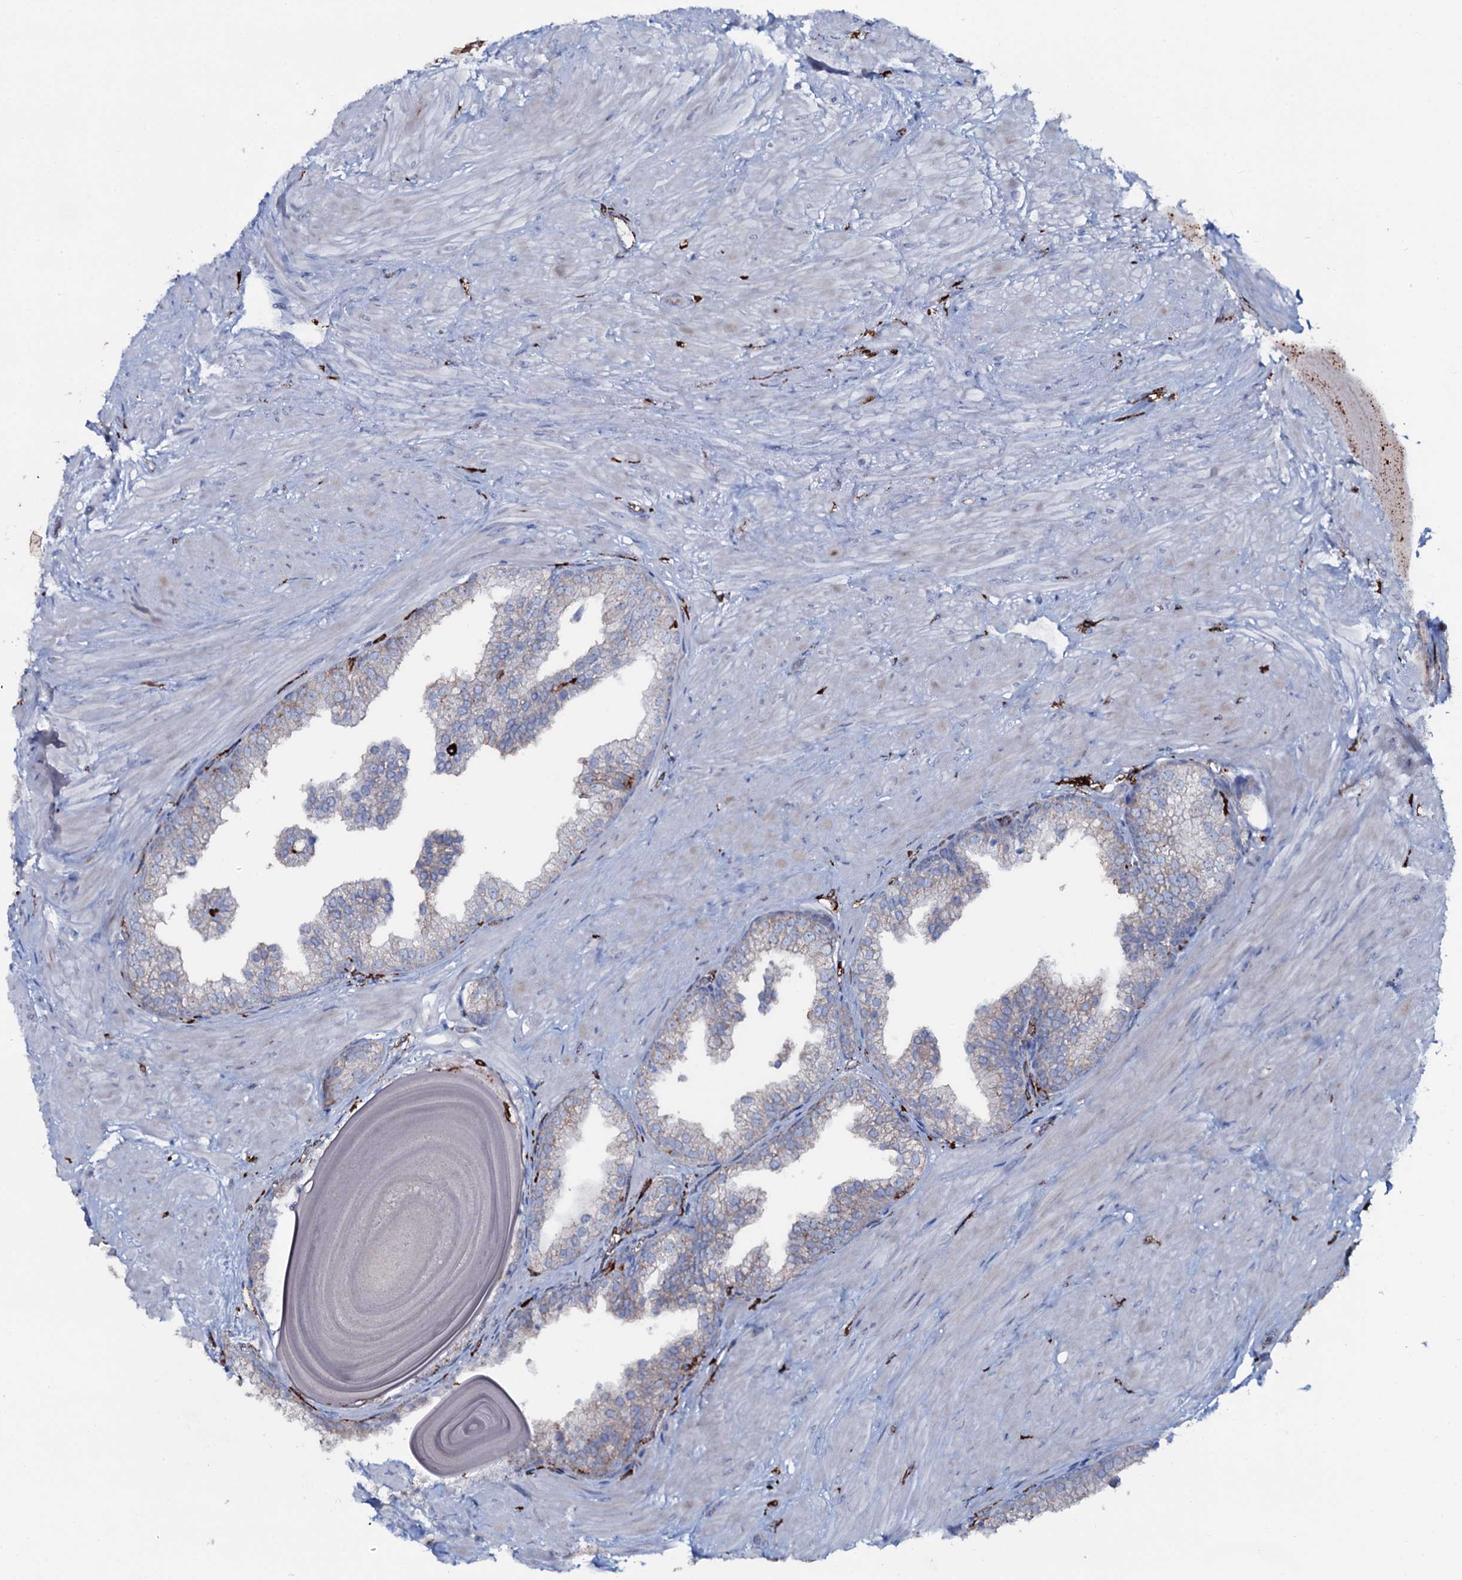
{"staining": {"intensity": "weak", "quantity": "<25%", "location": "cytoplasmic/membranous"}, "tissue": "prostate", "cell_type": "Glandular cells", "image_type": "normal", "snomed": [{"axis": "morphology", "description": "Normal tissue, NOS"}, {"axis": "topography", "description": "Prostate"}], "caption": "Immunohistochemistry (IHC) micrograph of benign human prostate stained for a protein (brown), which shows no positivity in glandular cells. (DAB IHC with hematoxylin counter stain).", "gene": "OSBPL2", "patient": {"sex": "male", "age": 48}}